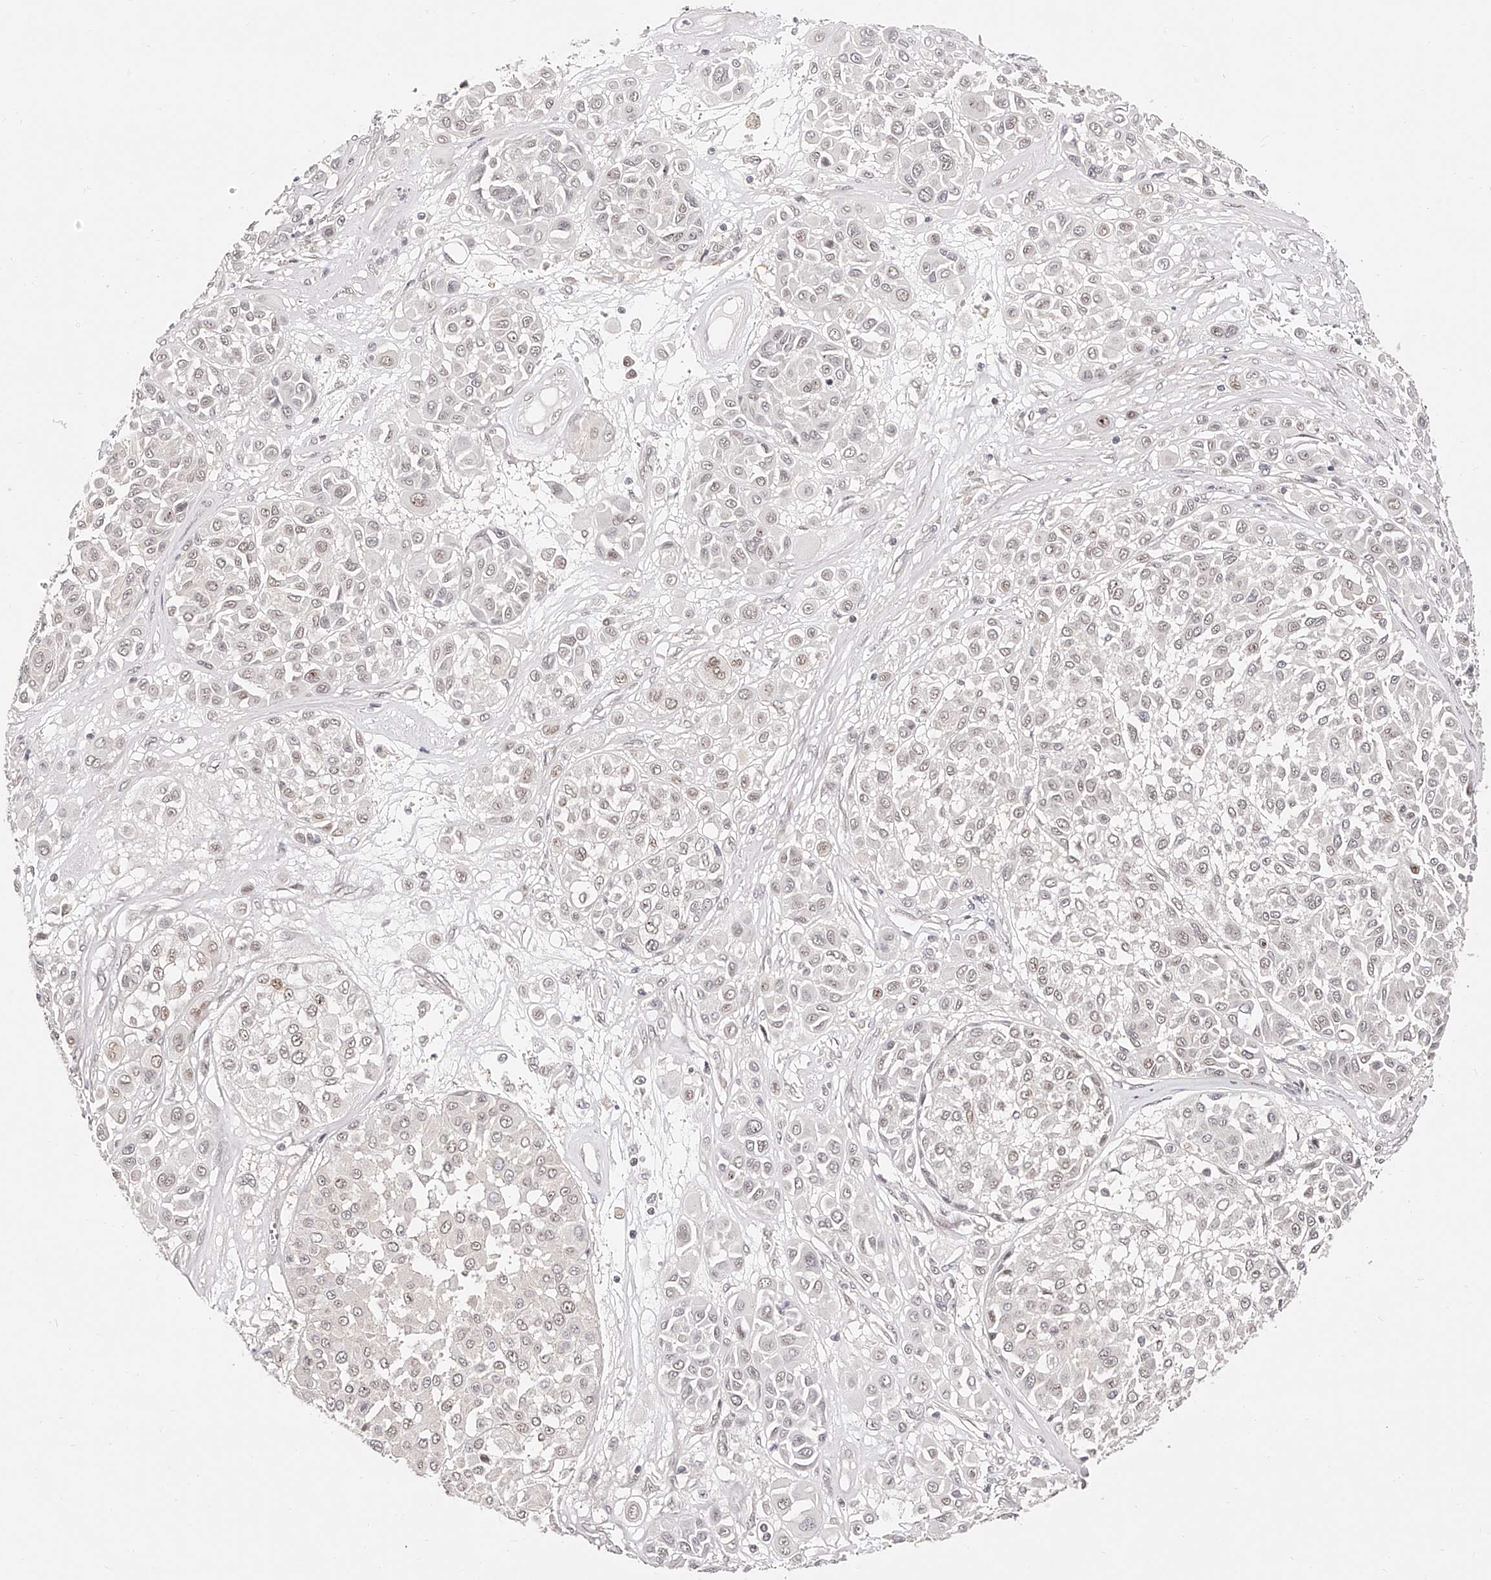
{"staining": {"intensity": "weak", "quantity": "<25%", "location": "nuclear"}, "tissue": "melanoma", "cell_type": "Tumor cells", "image_type": "cancer", "snomed": [{"axis": "morphology", "description": "Malignant melanoma, Metastatic site"}, {"axis": "topography", "description": "Soft tissue"}], "caption": "There is no significant staining in tumor cells of malignant melanoma (metastatic site). (DAB (3,3'-diaminobenzidine) IHC visualized using brightfield microscopy, high magnification).", "gene": "USF3", "patient": {"sex": "male", "age": 41}}